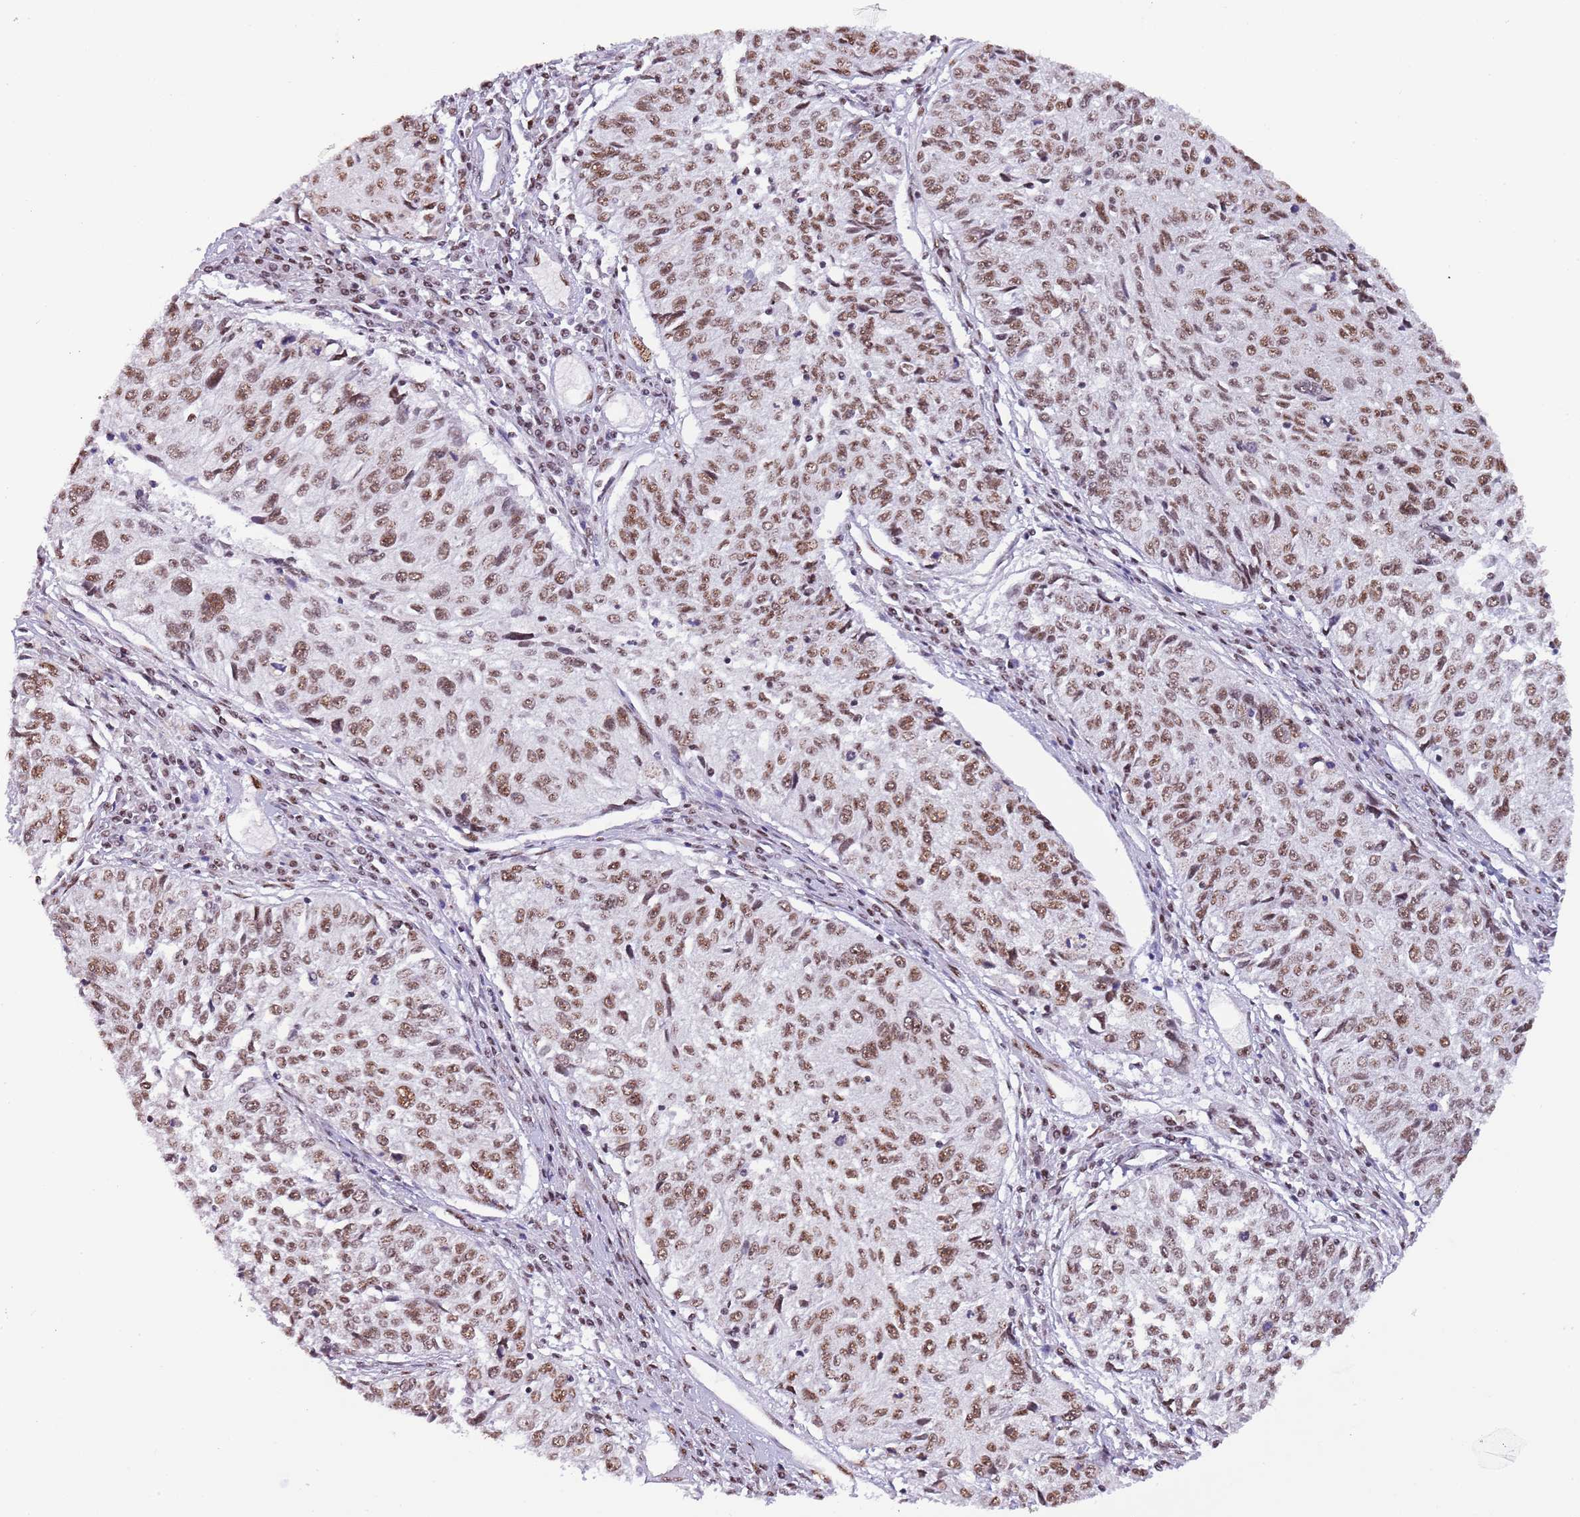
{"staining": {"intensity": "moderate", "quantity": ">75%", "location": "nuclear"}, "tissue": "cervical cancer", "cell_type": "Tumor cells", "image_type": "cancer", "snomed": [{"axis": "morphology", "description": "Squamous cell carcinoma, NOS"}, {"axis": "topography", "description": "Cervix"}], "caption": "Cervical cancer (squamous cell carcinoma) stained with IHC reveals moderate nuclear positivity in approximately >75% of tumor cells. The staining was performed using DAB to visualize the protein expression in brown, while the nuclei were stained in blue with hematoxylin (Magnification: 20x).", "gene": "SF3A2", "patient": {"sex": "female", "age": 57}}